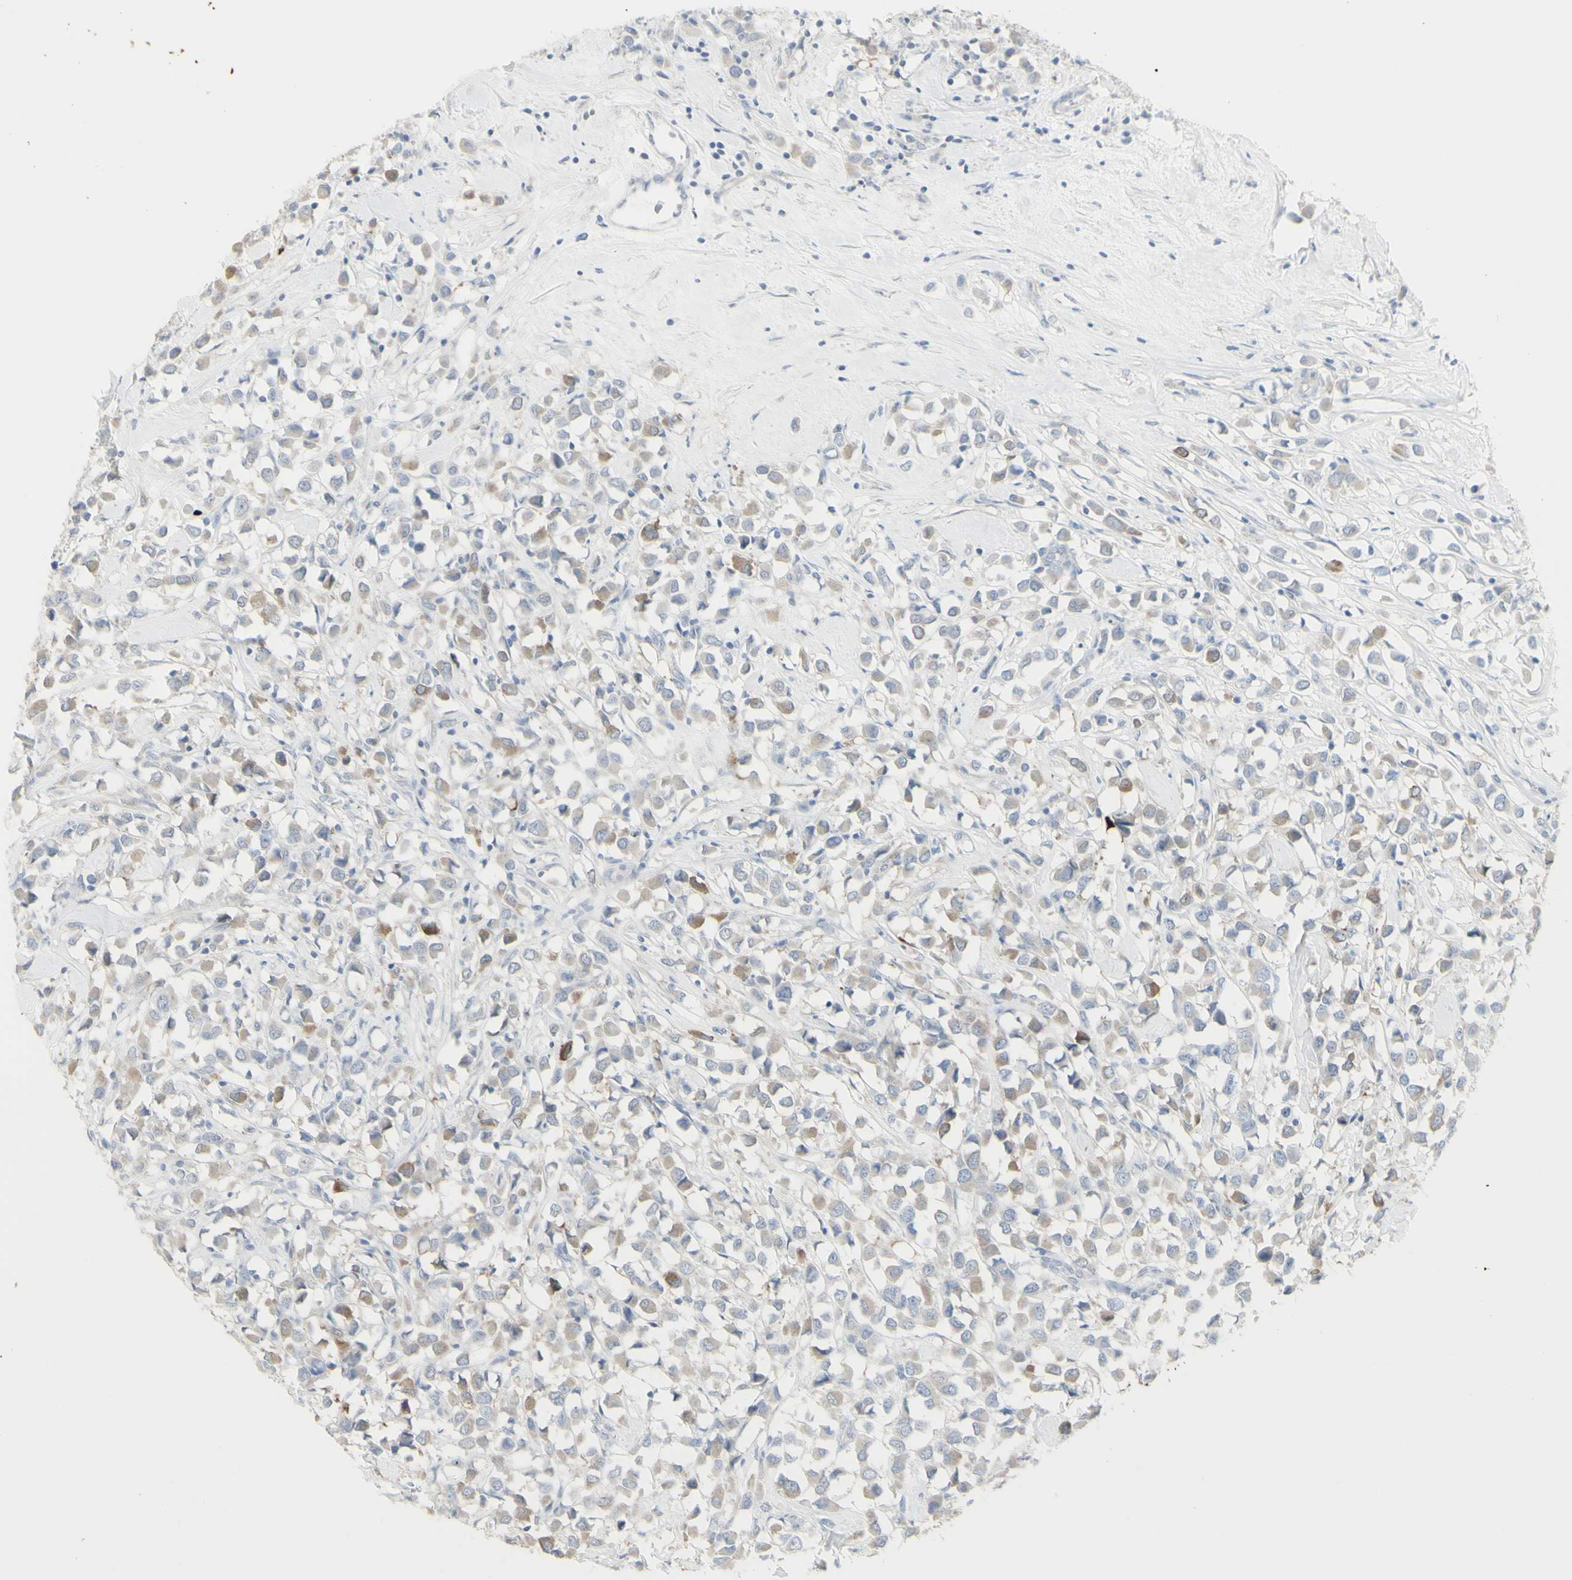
{"staining": {"intensity": "moderate", "quantity": ">75%", "location": "cytoplasmic/membranous"}, "tissue": "breast cancer", "cell_type": "Tumor cells", "image_type": "cancer", "snomed": [{"axis": "morphology", "description": "Duct carcinoma"}, {"axis": "topography", "description": "Breast"}], "caption": "This micrograph shows IHC staining of breast intraductal carcinoma, with medium moderate cytoplasmic/membranous positivity in about >75% of tumor cells.", "gene": "ENSG00000198211", "patient": {"sex": "female", "age": 61}}